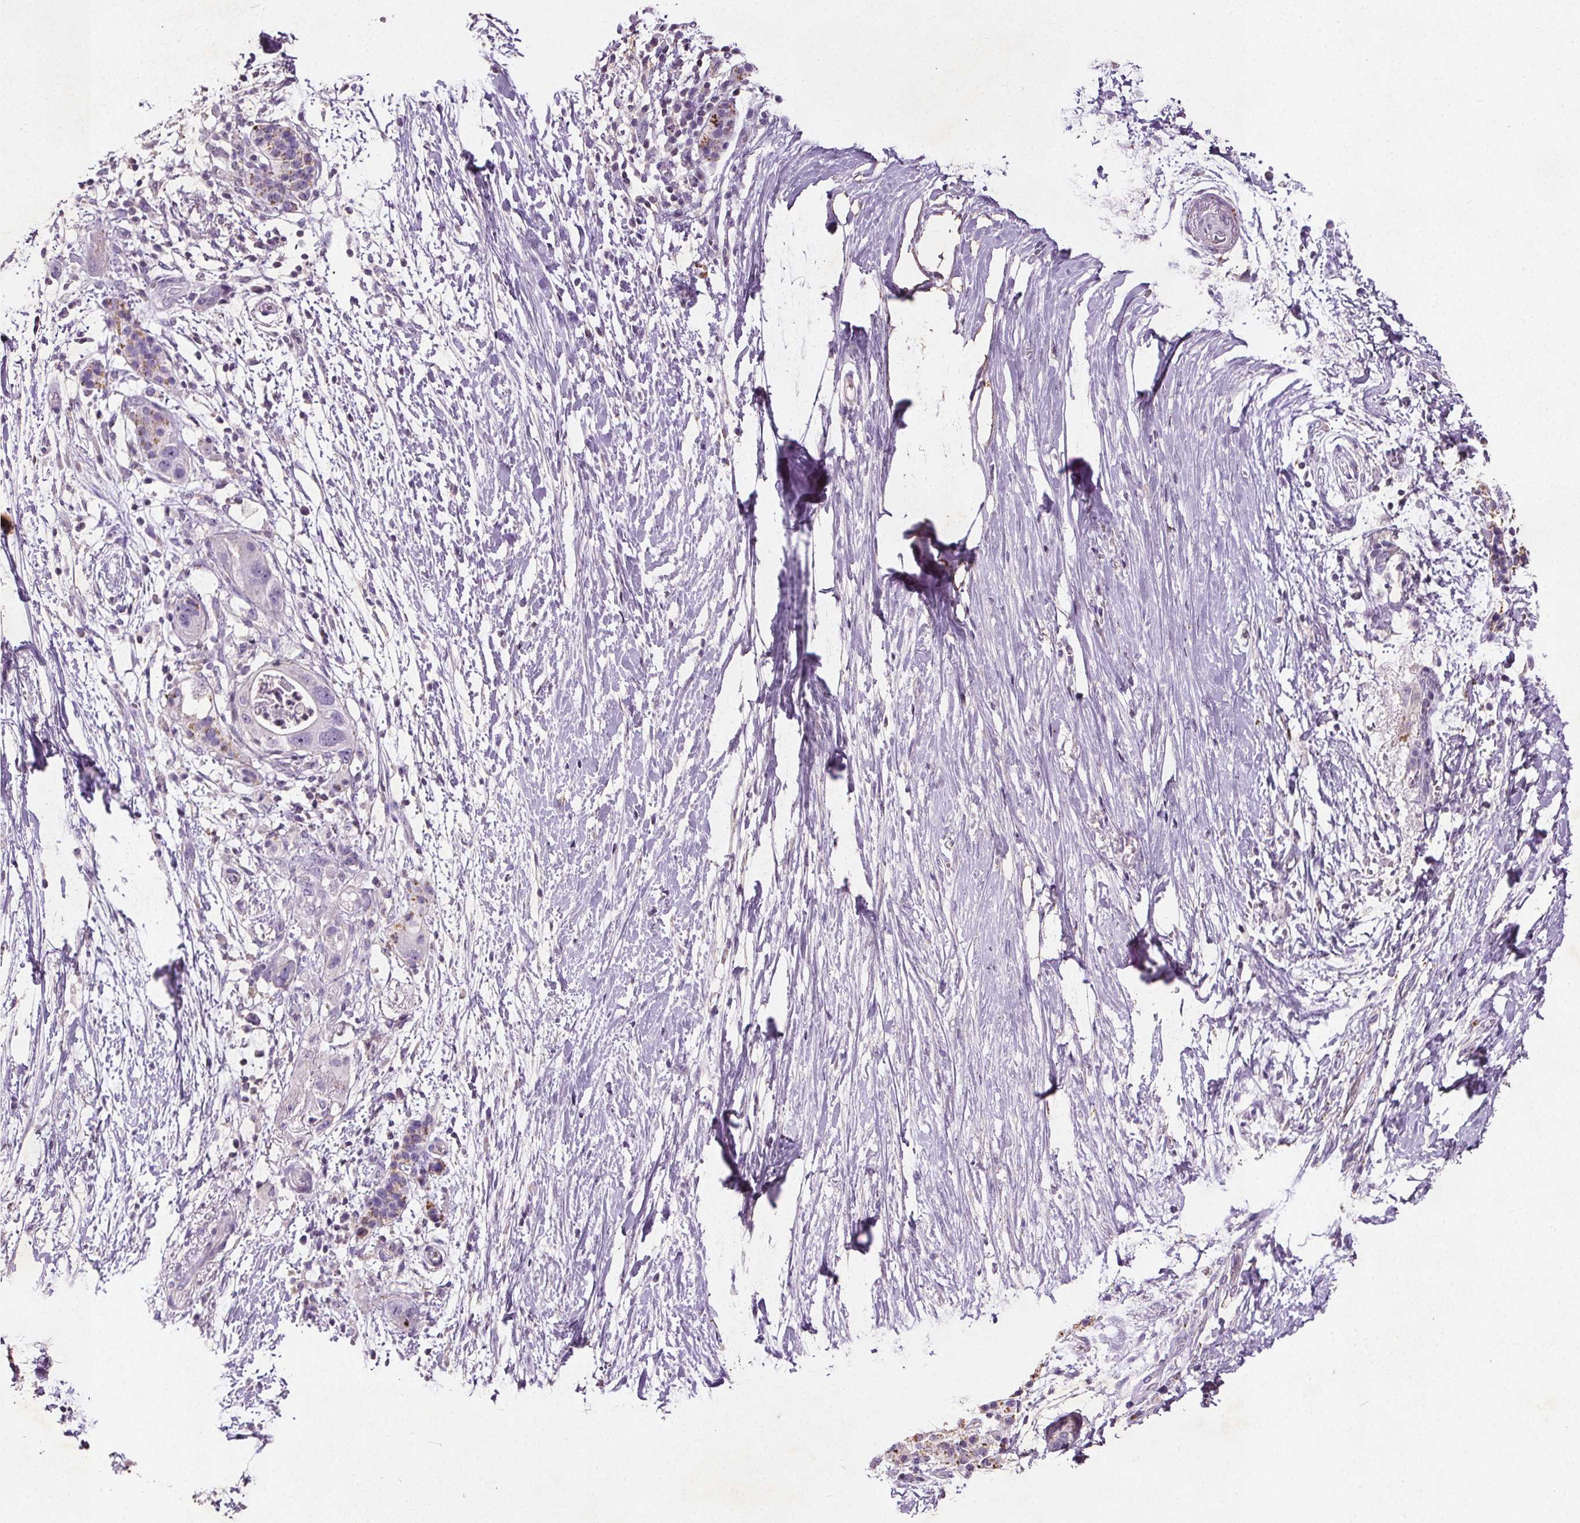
{"staining": {"intensity": "negative", "quantity": "none", "location": "none"}, "tissue": "pancreatic cancer", "cell_type": "Tumor cells", "image_type": "cancer", "snomed": [{"axis": "morphology", "description": "Adenocarcinoma, NOS"}, {"axis": "topography", "description": "Pancreas"}], "caption": "This image is of pancreatic cancer (adenocarcinoma) stained with immunohistochemistry (IHC) to label a protein in brown with the nuclei are counter-stained blue. There is no expression in tumor cells.", "gene": "C19orf84", "patient": {"sex": "female", "age": 72}}